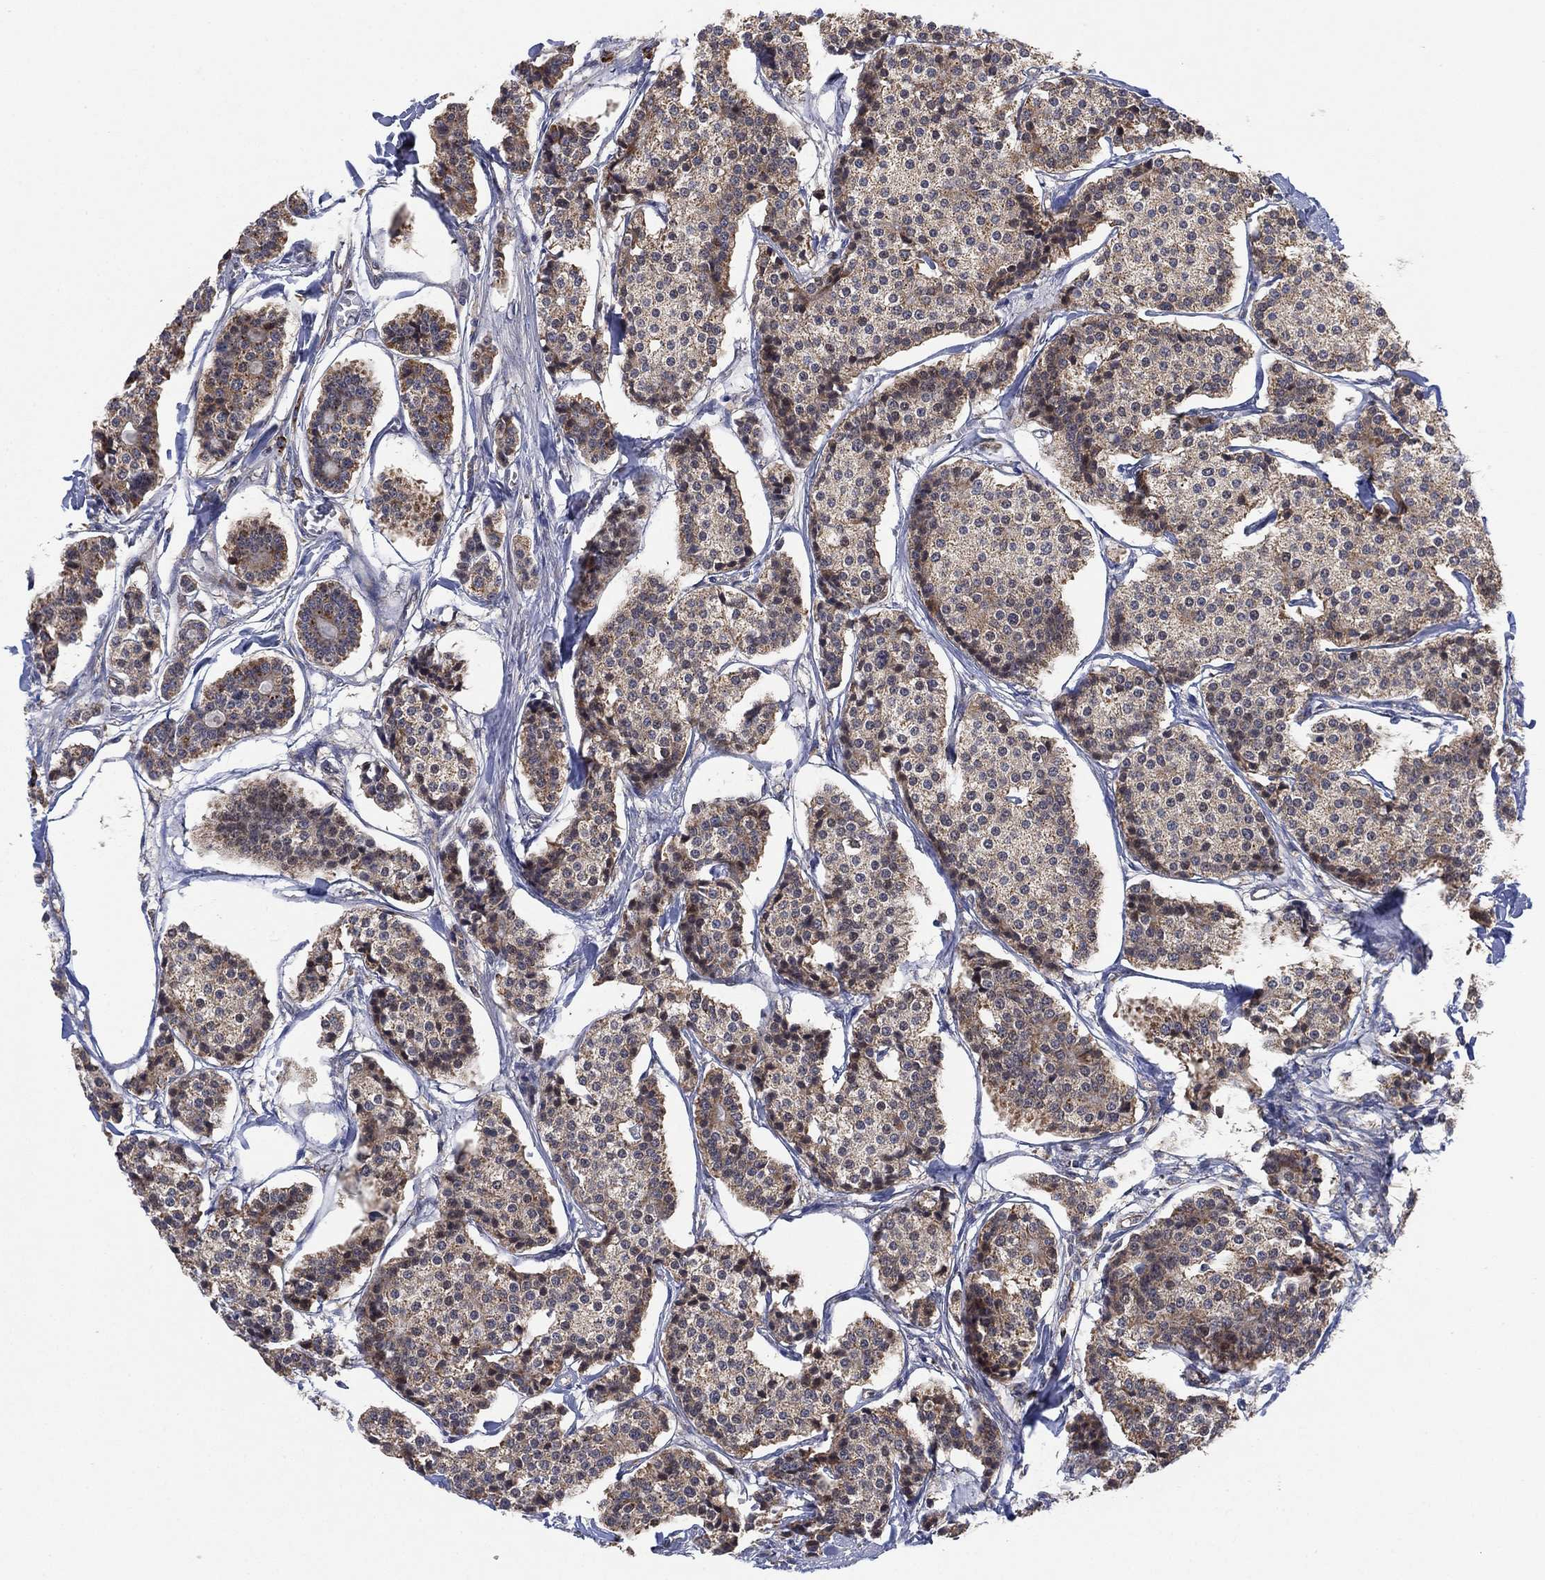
{"staining": {"intensity": "weak", "quantity": ">75%", "location": "cytoplasmic/membranous"}, "tissue": "carcinoid", "cell_type": "Tumor cells", "image_type": "cancer", "snomed": [{"axis": "morphology", "description": "Carcinoid, malignant, NOS"}, {"axis": "topography", "description": "Small intestine"}], "caption": "Human carcinoid stained with a brown dye displays weak cytoplasmic/membranous positive staining in about >75% of tumor cells.", "gene": "FES", "patient": {"sex": "female", "age": 65}}